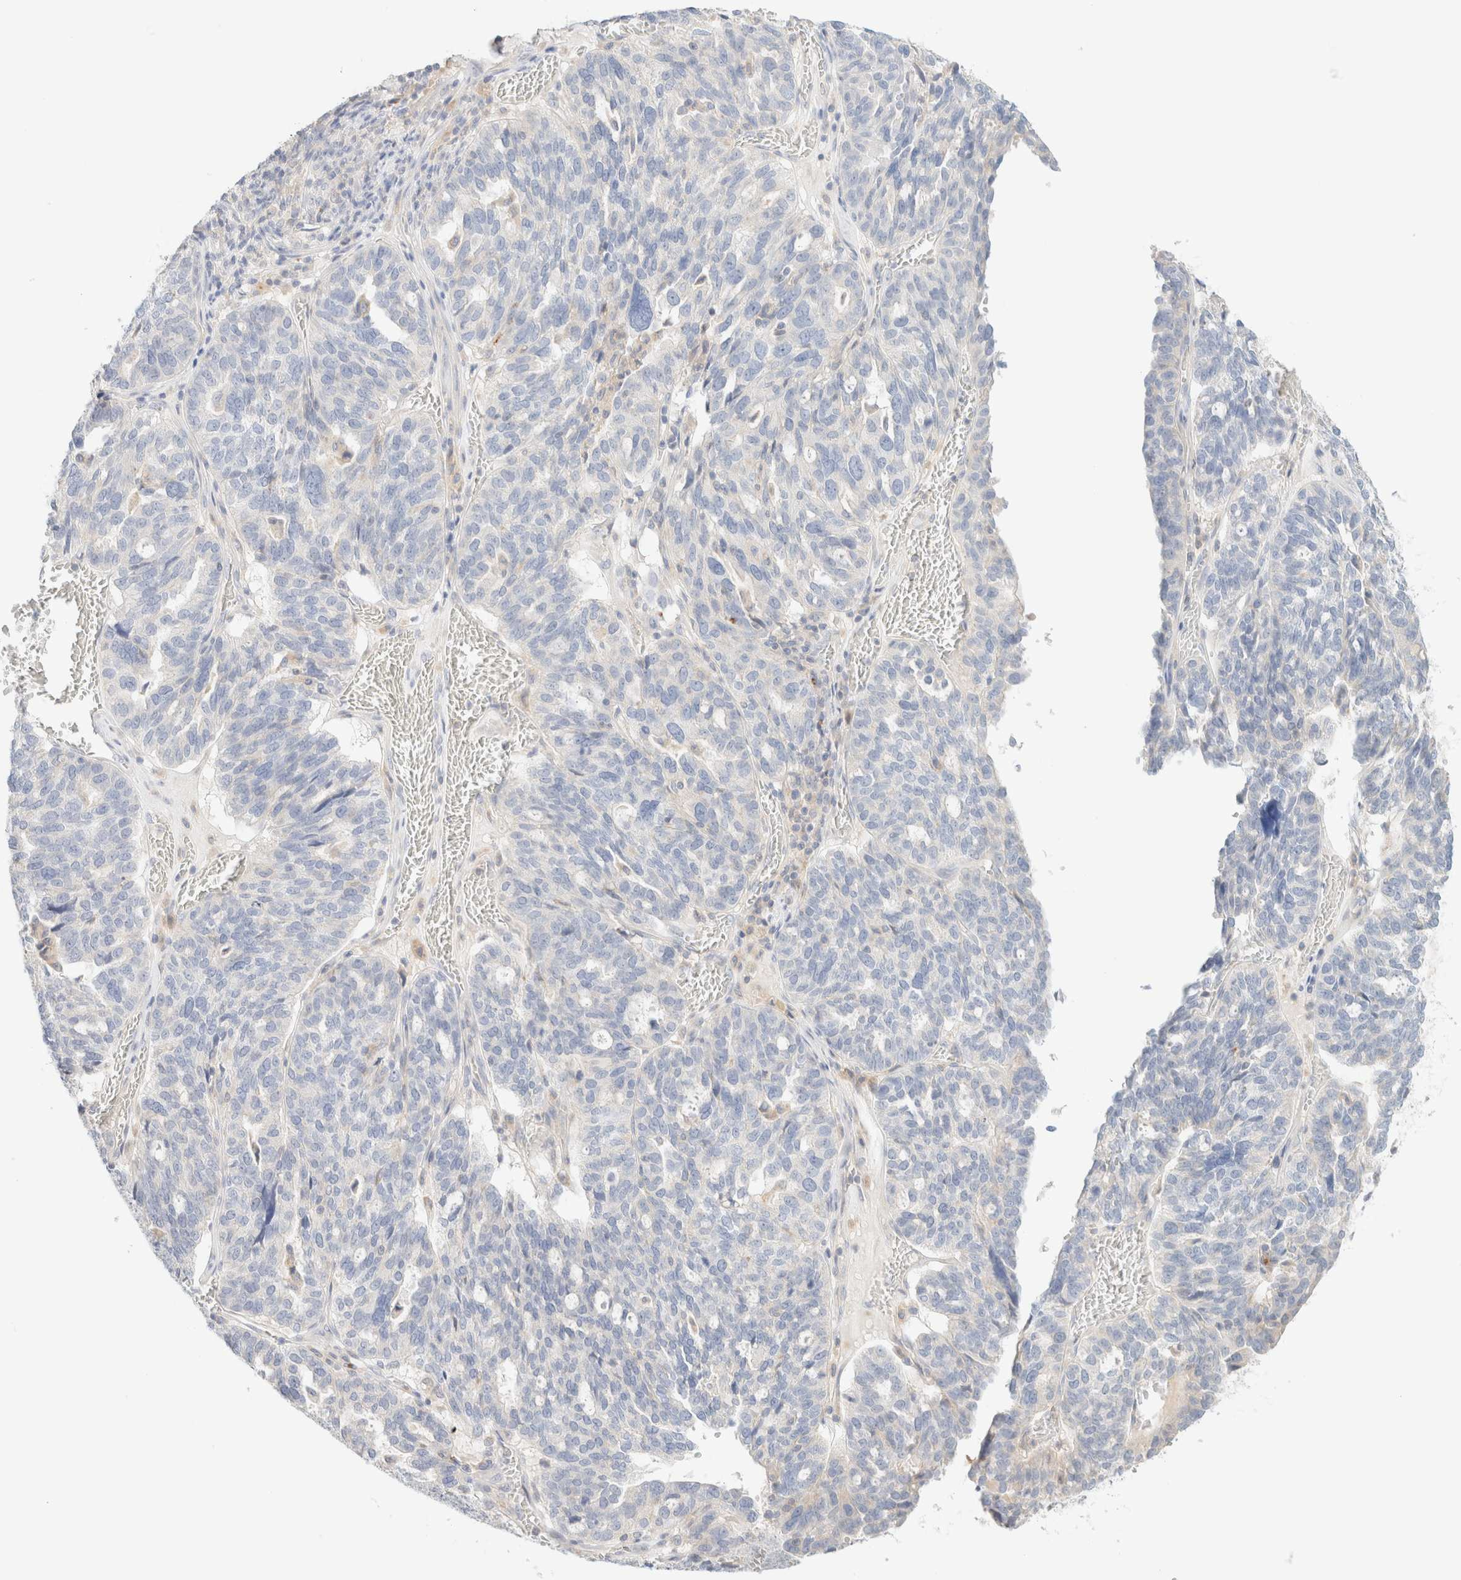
{"staining": {"intensity": "negative", "quantity": "none", "location": "none"}, "tissue": "ovarian cancer", "cell_type": "Tumor cells", "image_type": "cancer", "snomed": [{"axis": "morphology", "description": "Cystadenocarcinoma, serous, NOS"}, {"axis": "topography", "description": "Ovary"}], "caption": "An image of ovarian cancer (serous cystadenocarcinoma) stained for a protein exhibits no brown staining in tumor cells.", "gene": "SARM1", "patient": {"sex": "female", "age": 59}}